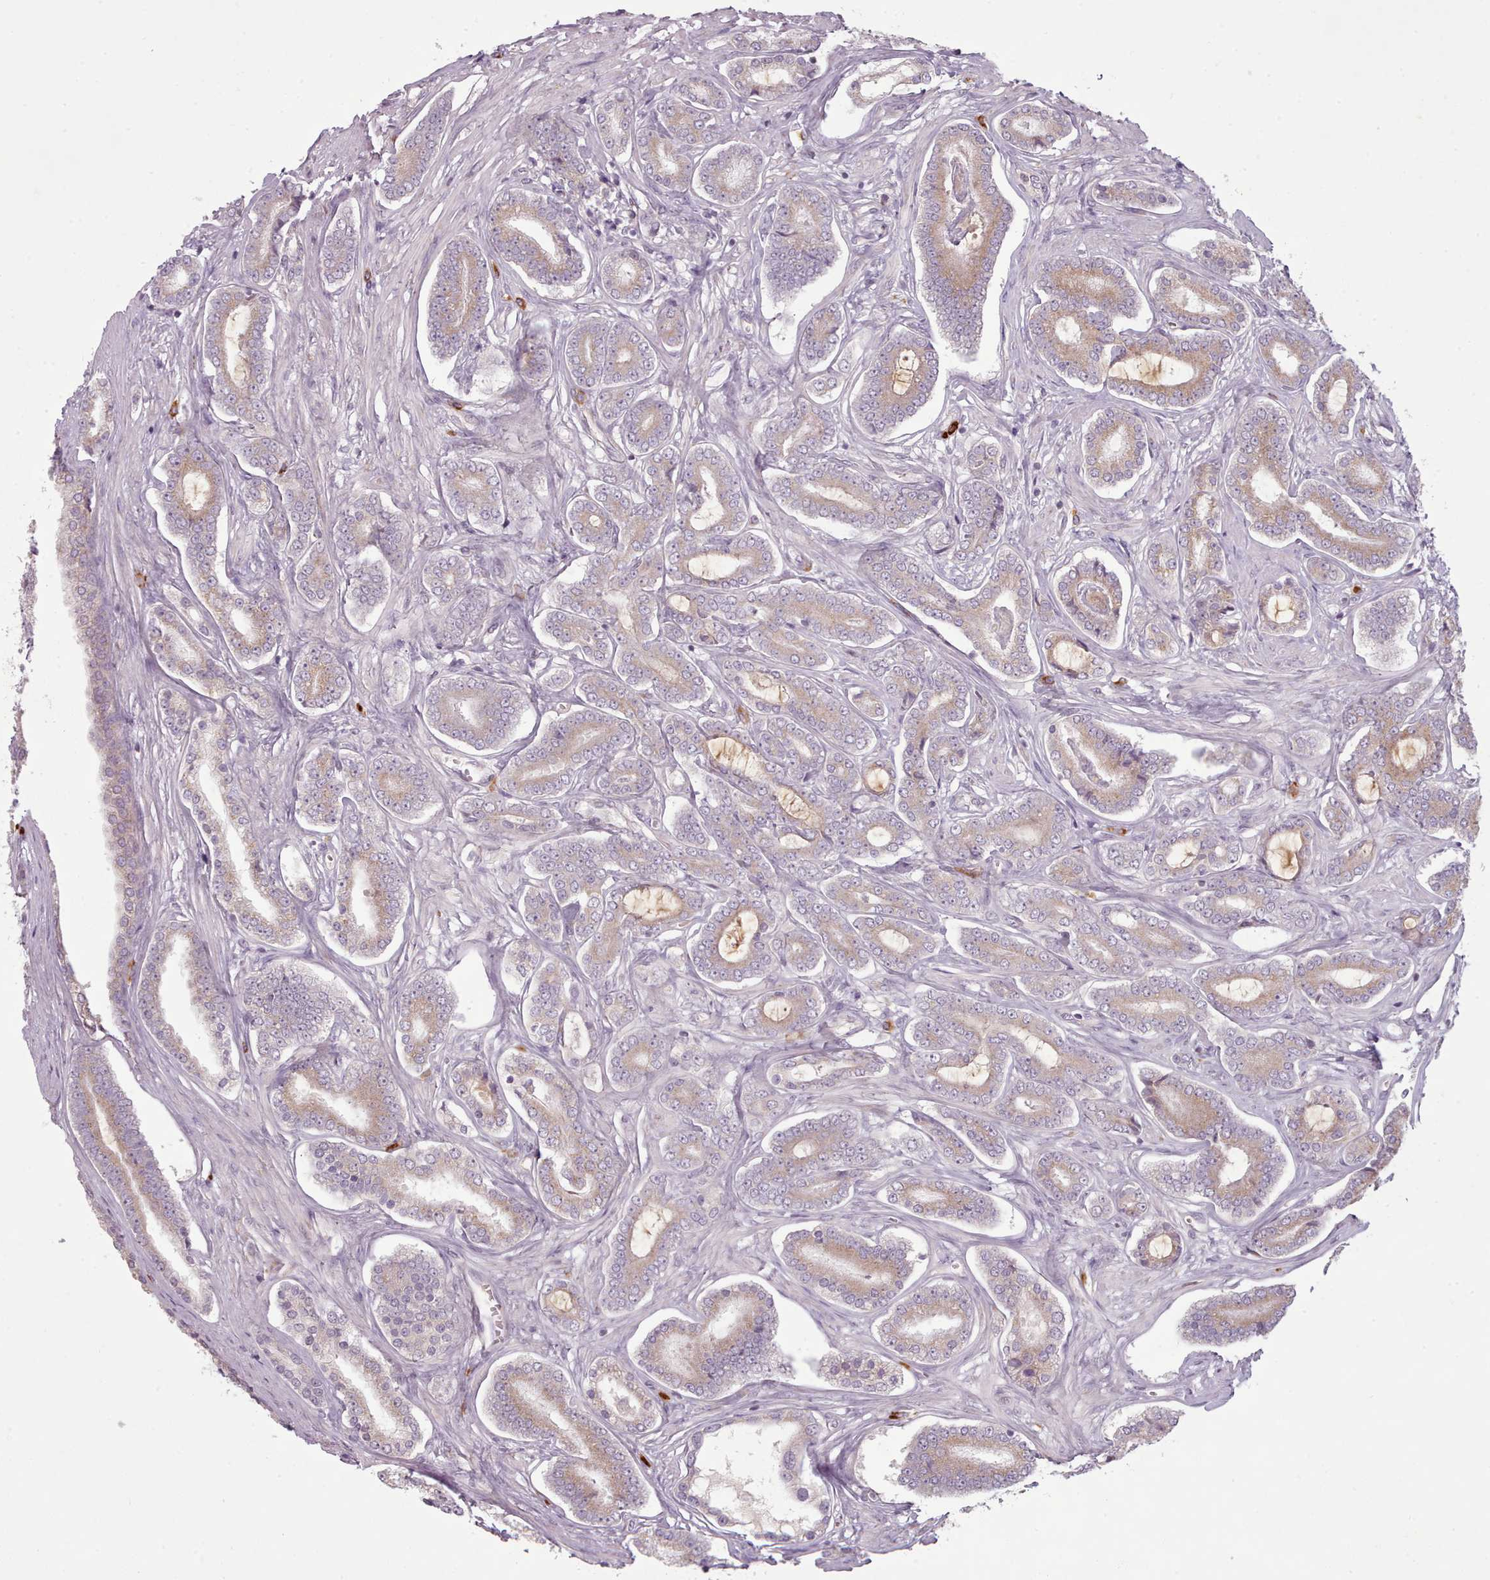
{"staining": {"intensity": "weak", "quantity": "25%-75%", "location": "cytoplasmic/membranous"}, "tissue": "prostate cancer", "cell_type": "Tumor cells", "image_type": "cancer", "snomed": [{"axis": "morphology", "description": "Adenocarcinoma, NOS"}, {"axis": "topography", "description": "Prostate and seminal vesicle, NOS"}], "caption": "This is a micrograph of IHC staining of prostate adenocarcinoma, which shows weak staining in the cytoplasmic/membranous of tumor cells.", "gene": "LAPTM5", "patient": {"sex": "male", "age": 76}}